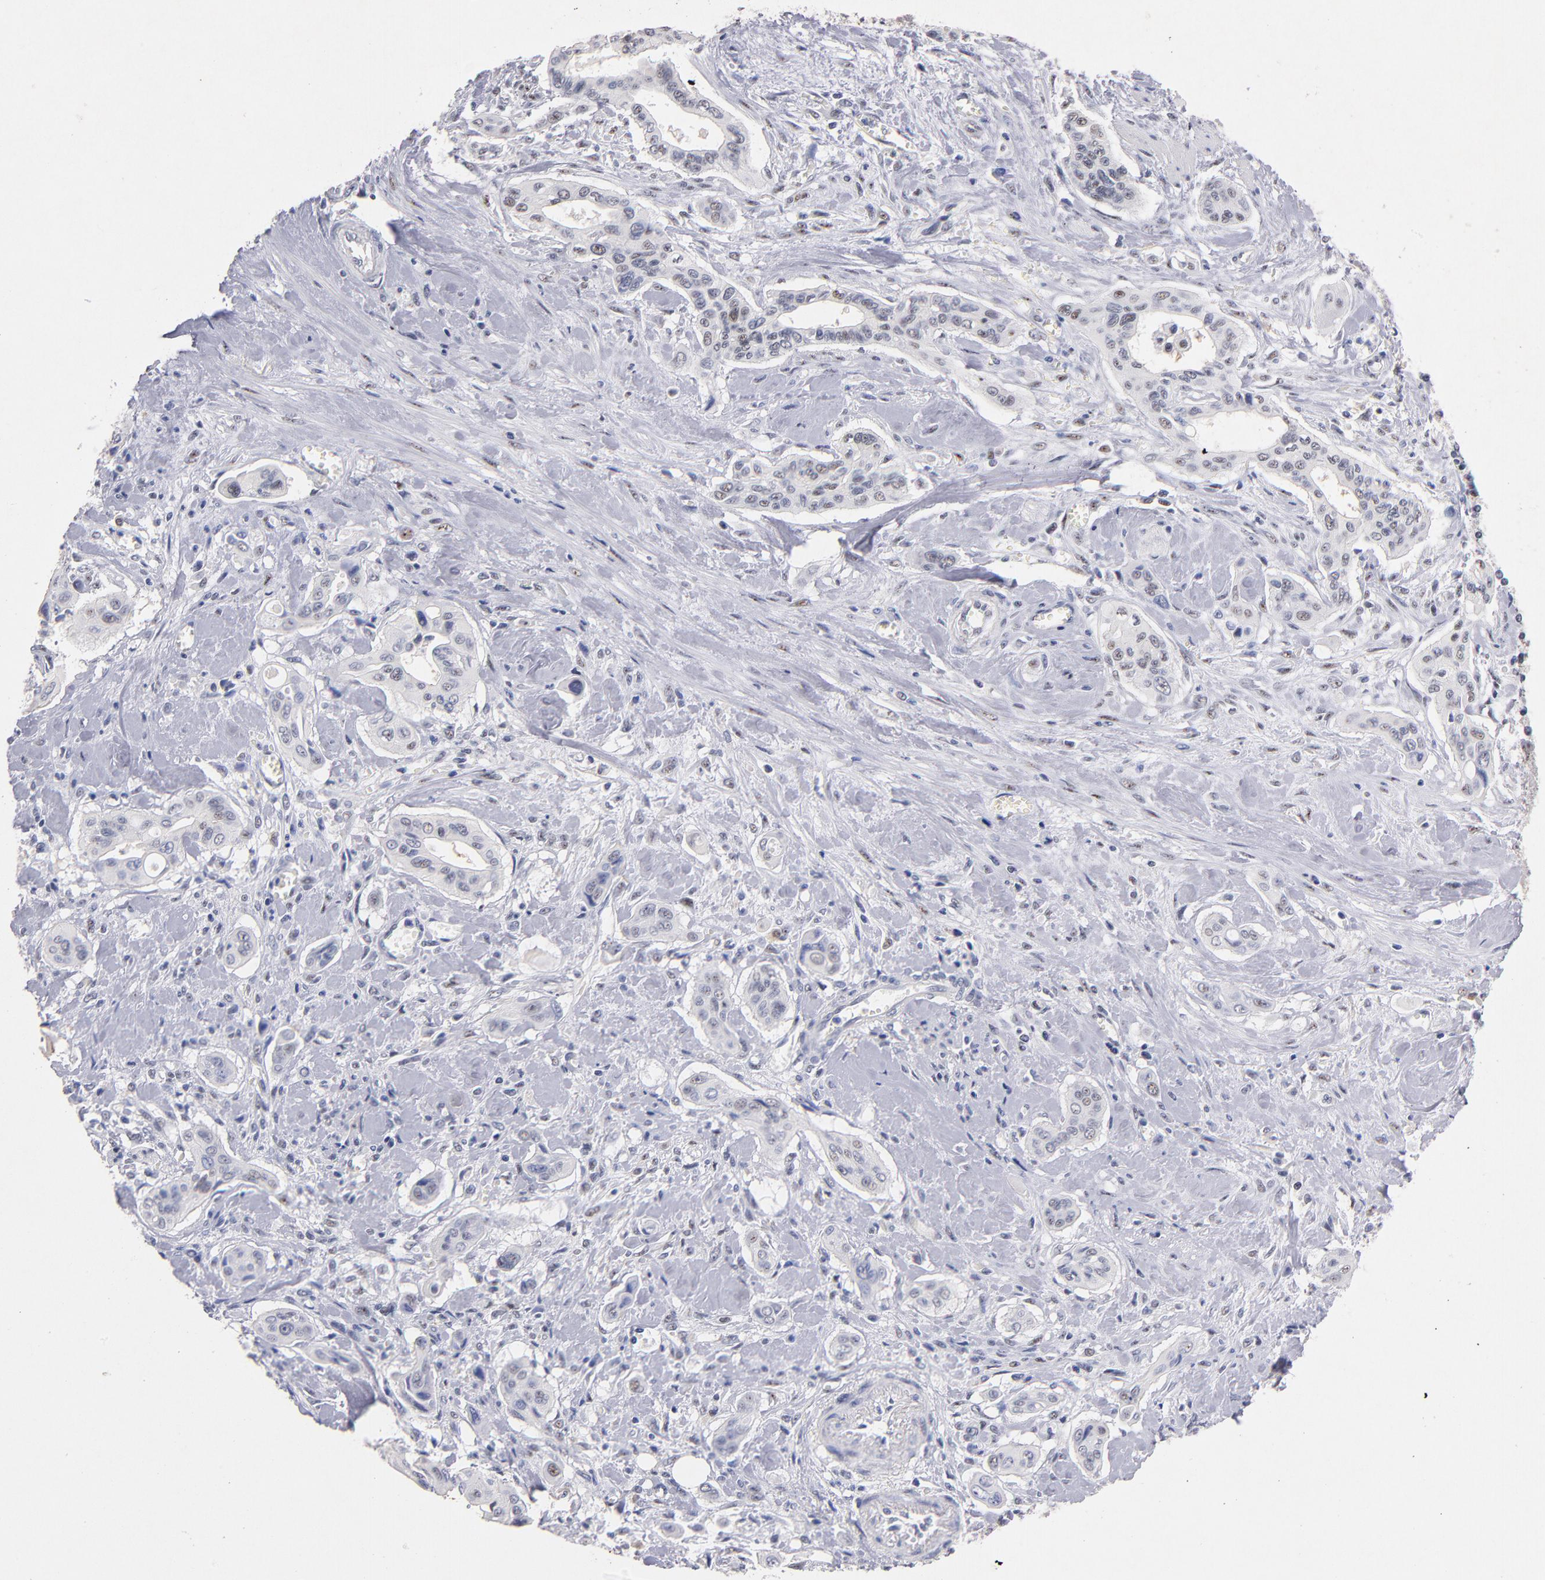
{"staining": {"intensity": "weak", "quantity": "<25%", "location": "nuclear"}, "tissue": "pancreatic cancer", "cell_type": "Tumor cells", "image_type": "cancer", "snomed": [{"axis": "morphology", "description": "Adenocarcinoma, NOS"}, {"axis": "topography", "description": "Pancreas"}], "caption": "This is an immunohistochemistry (IHC) micrograph of human adenocarcinoma (pancreatic). There is no positivity in tumor cells.", "gene": "RAF1", "patient": {"sex": "male", "age": 77}}